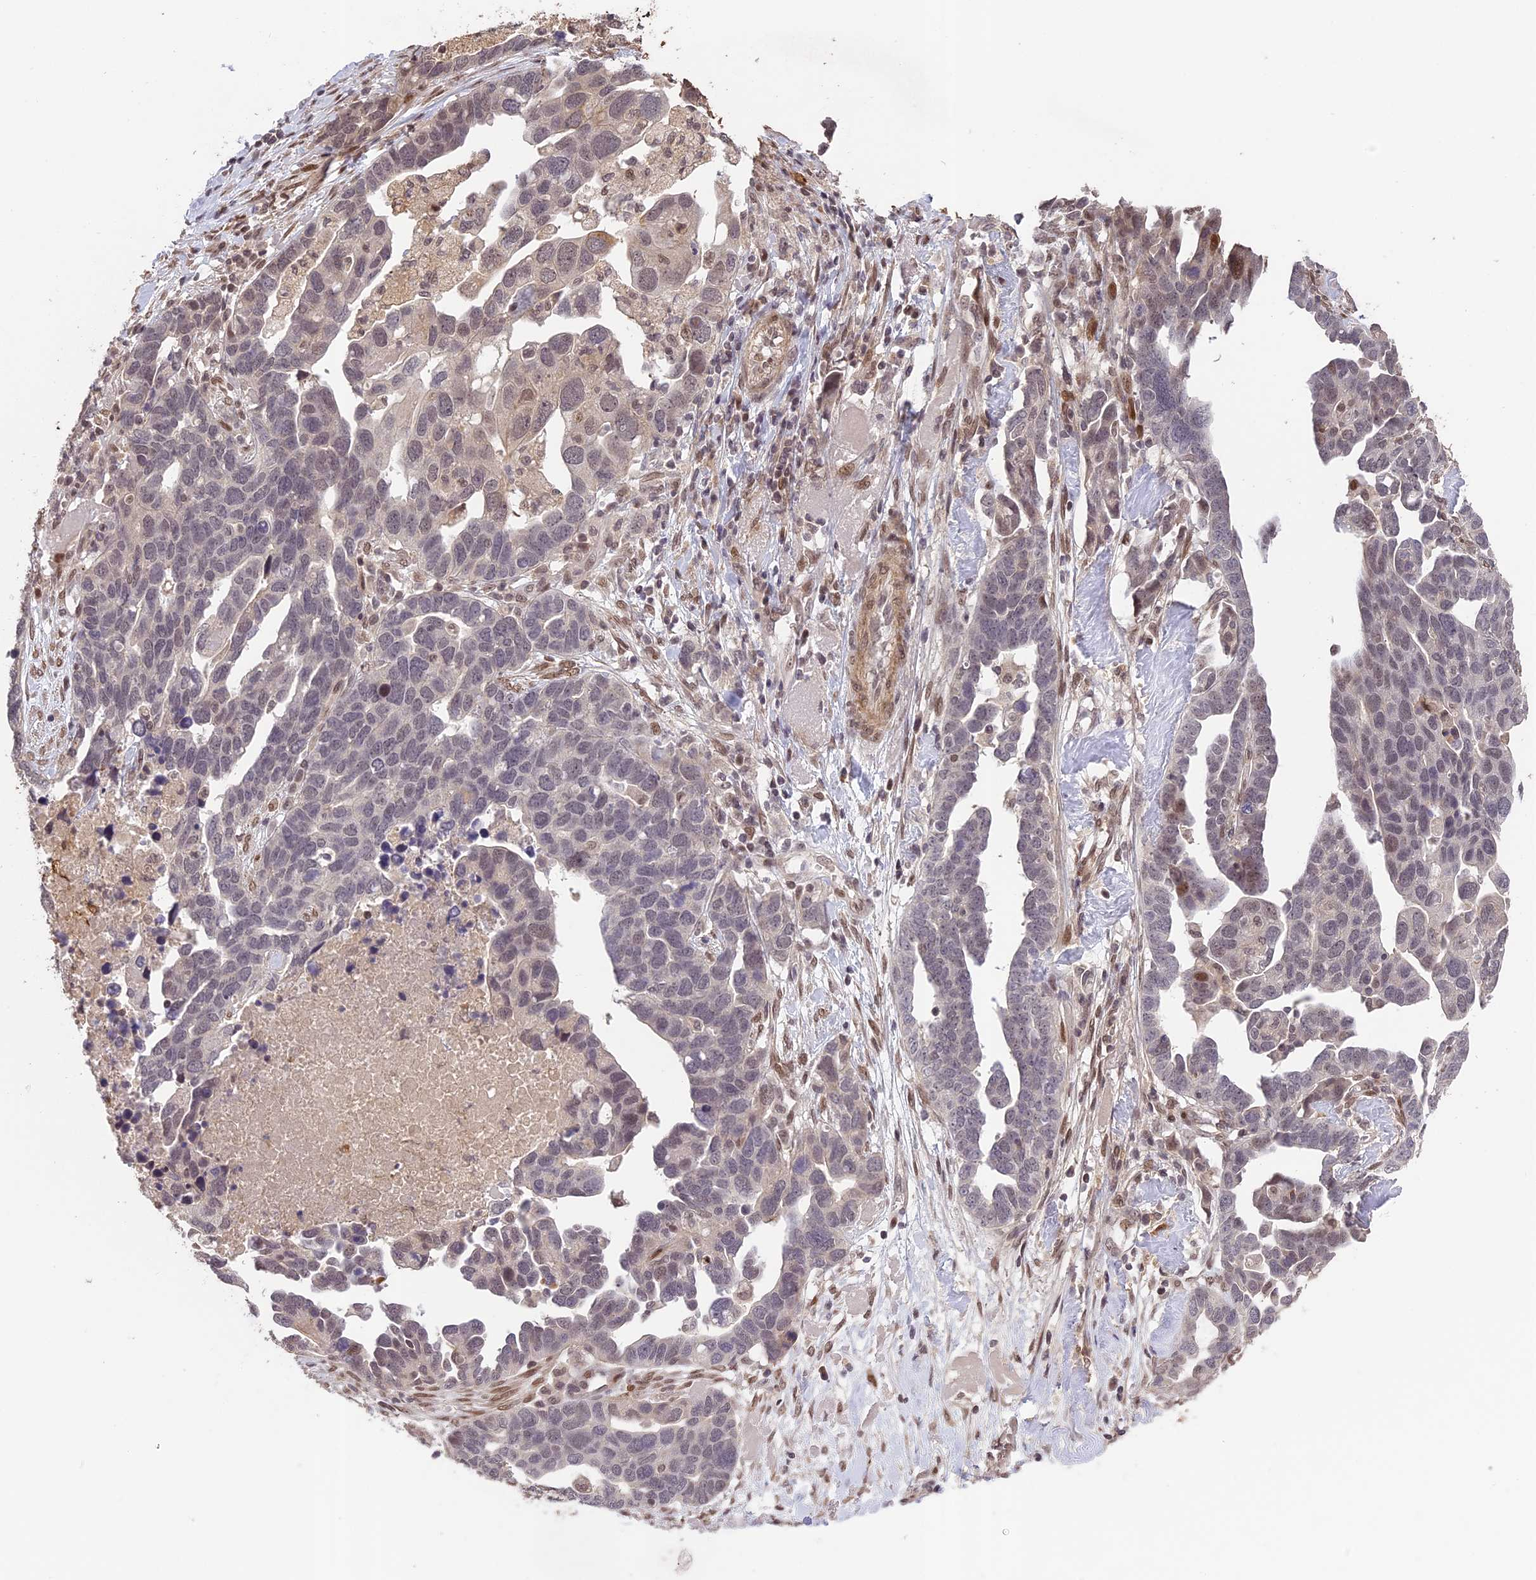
{"staining": {"intensity": "moderate", "quantity": "<25%", "location": "nuclear"}, "tissue": "ovarian cancer", "cell_type": "Tumor cells", "image_type": "cancer", "snomed": [{"axis": "morphology", "description": "Cystadenocarcinoma, serous, NOS"}, {"axis": "topography", "description": "Ovary"}], "caption": "Protein staining demonstrates moderate nuclear positivity in about <25% of tumor cells in ovarian serous cystadenocarcinoma.", "gene": "PRELID2", "patient": {"sex": "female", "age": 54}}